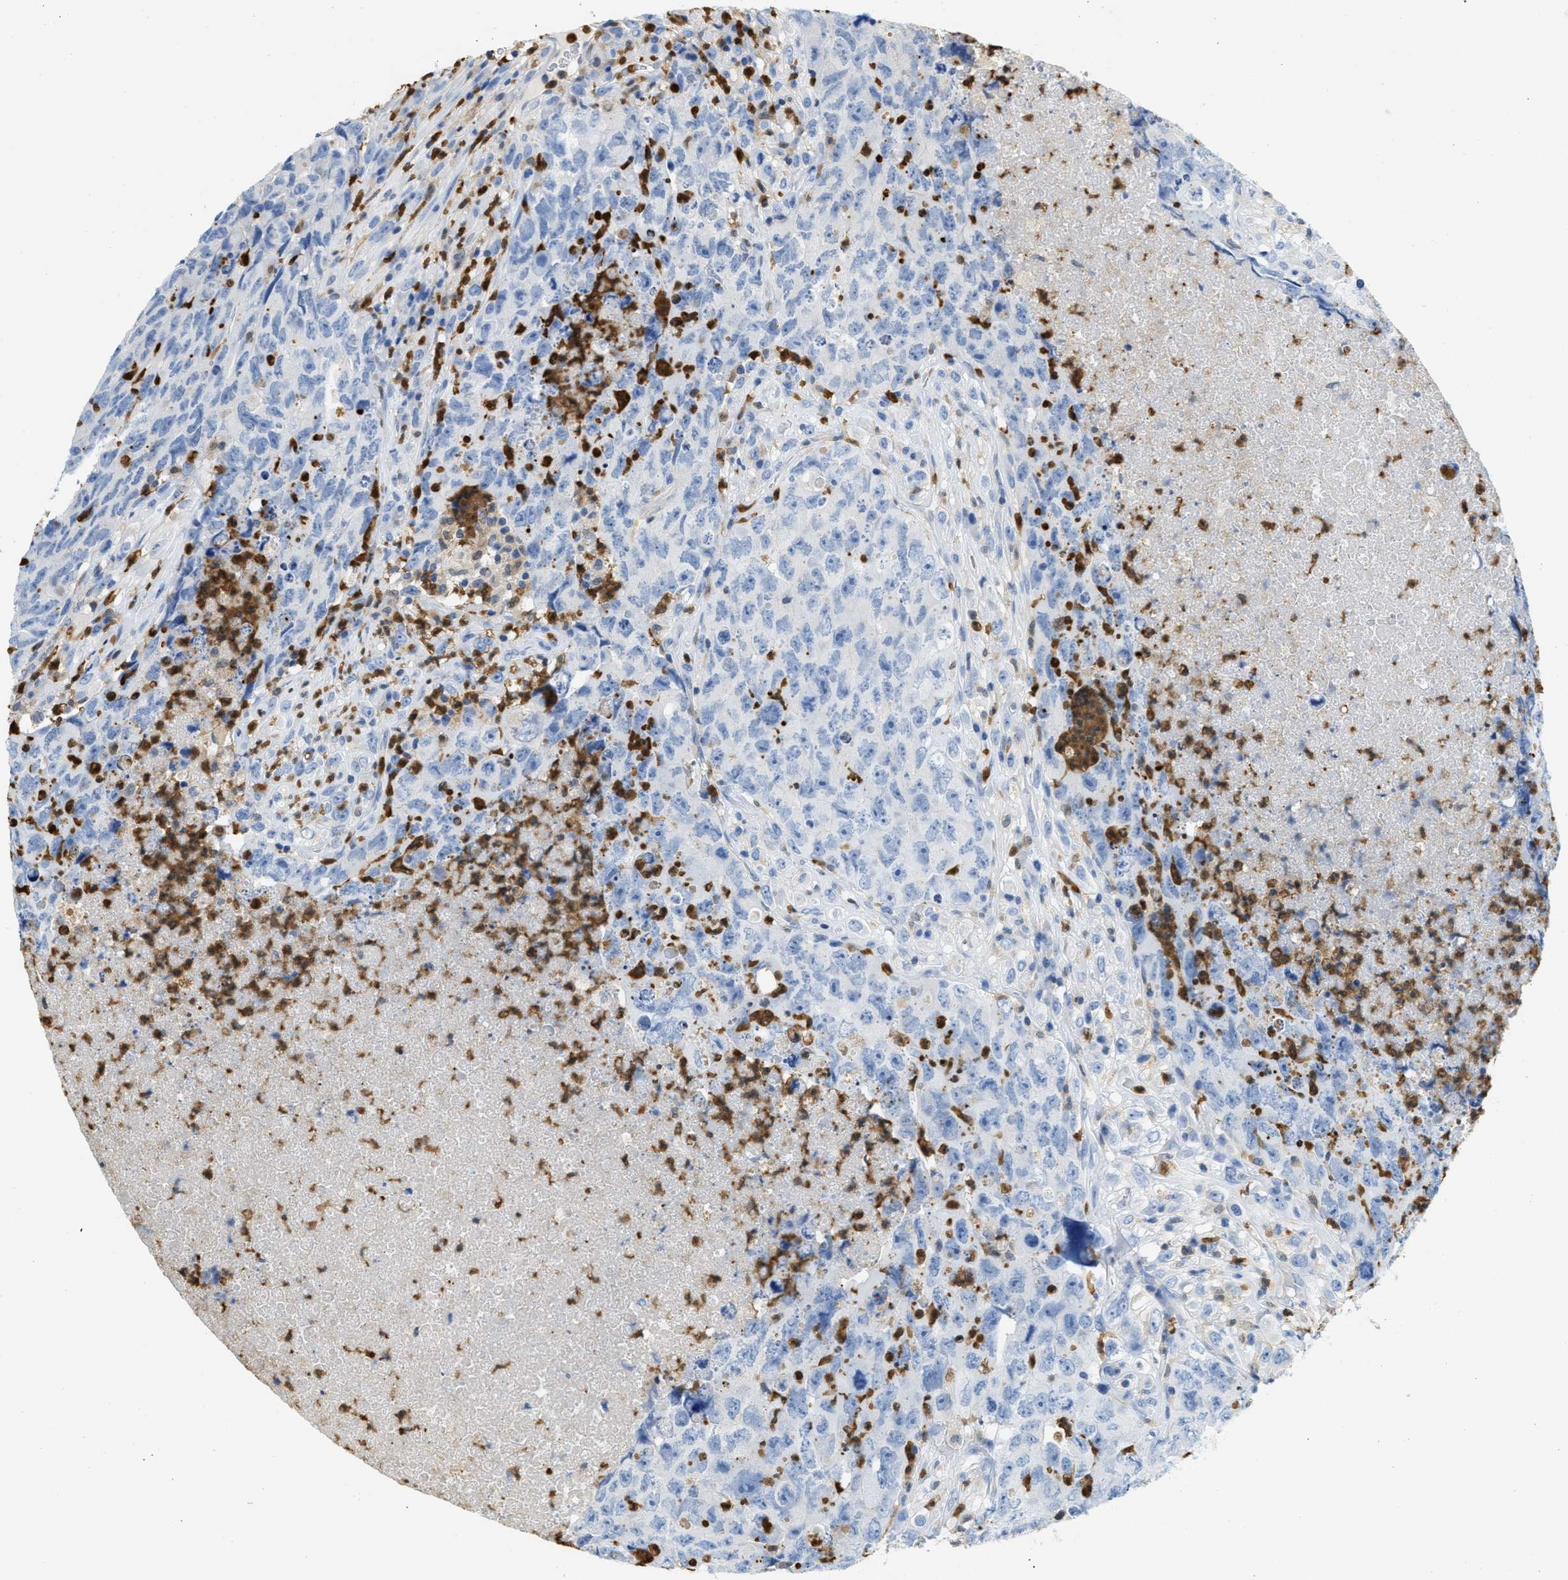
{"staining": {"intensity": "negative", "quantity": "none", "location": "none"}, "tissue": "testis cancer", "cell_type": "Tumor cells", "image_type": "cancer", "snomed": [{"axis": "morphology", "description": "Carcinoma, Embryonal, NOS"}, {"axis": "topography", "description": "Testis"}], "caption": "Tumor cells are negative for brown protein staining in testis embryonal carcinoma.", "gene": "SERPINB1", "patient": {"sex": "male", "age": 32}}